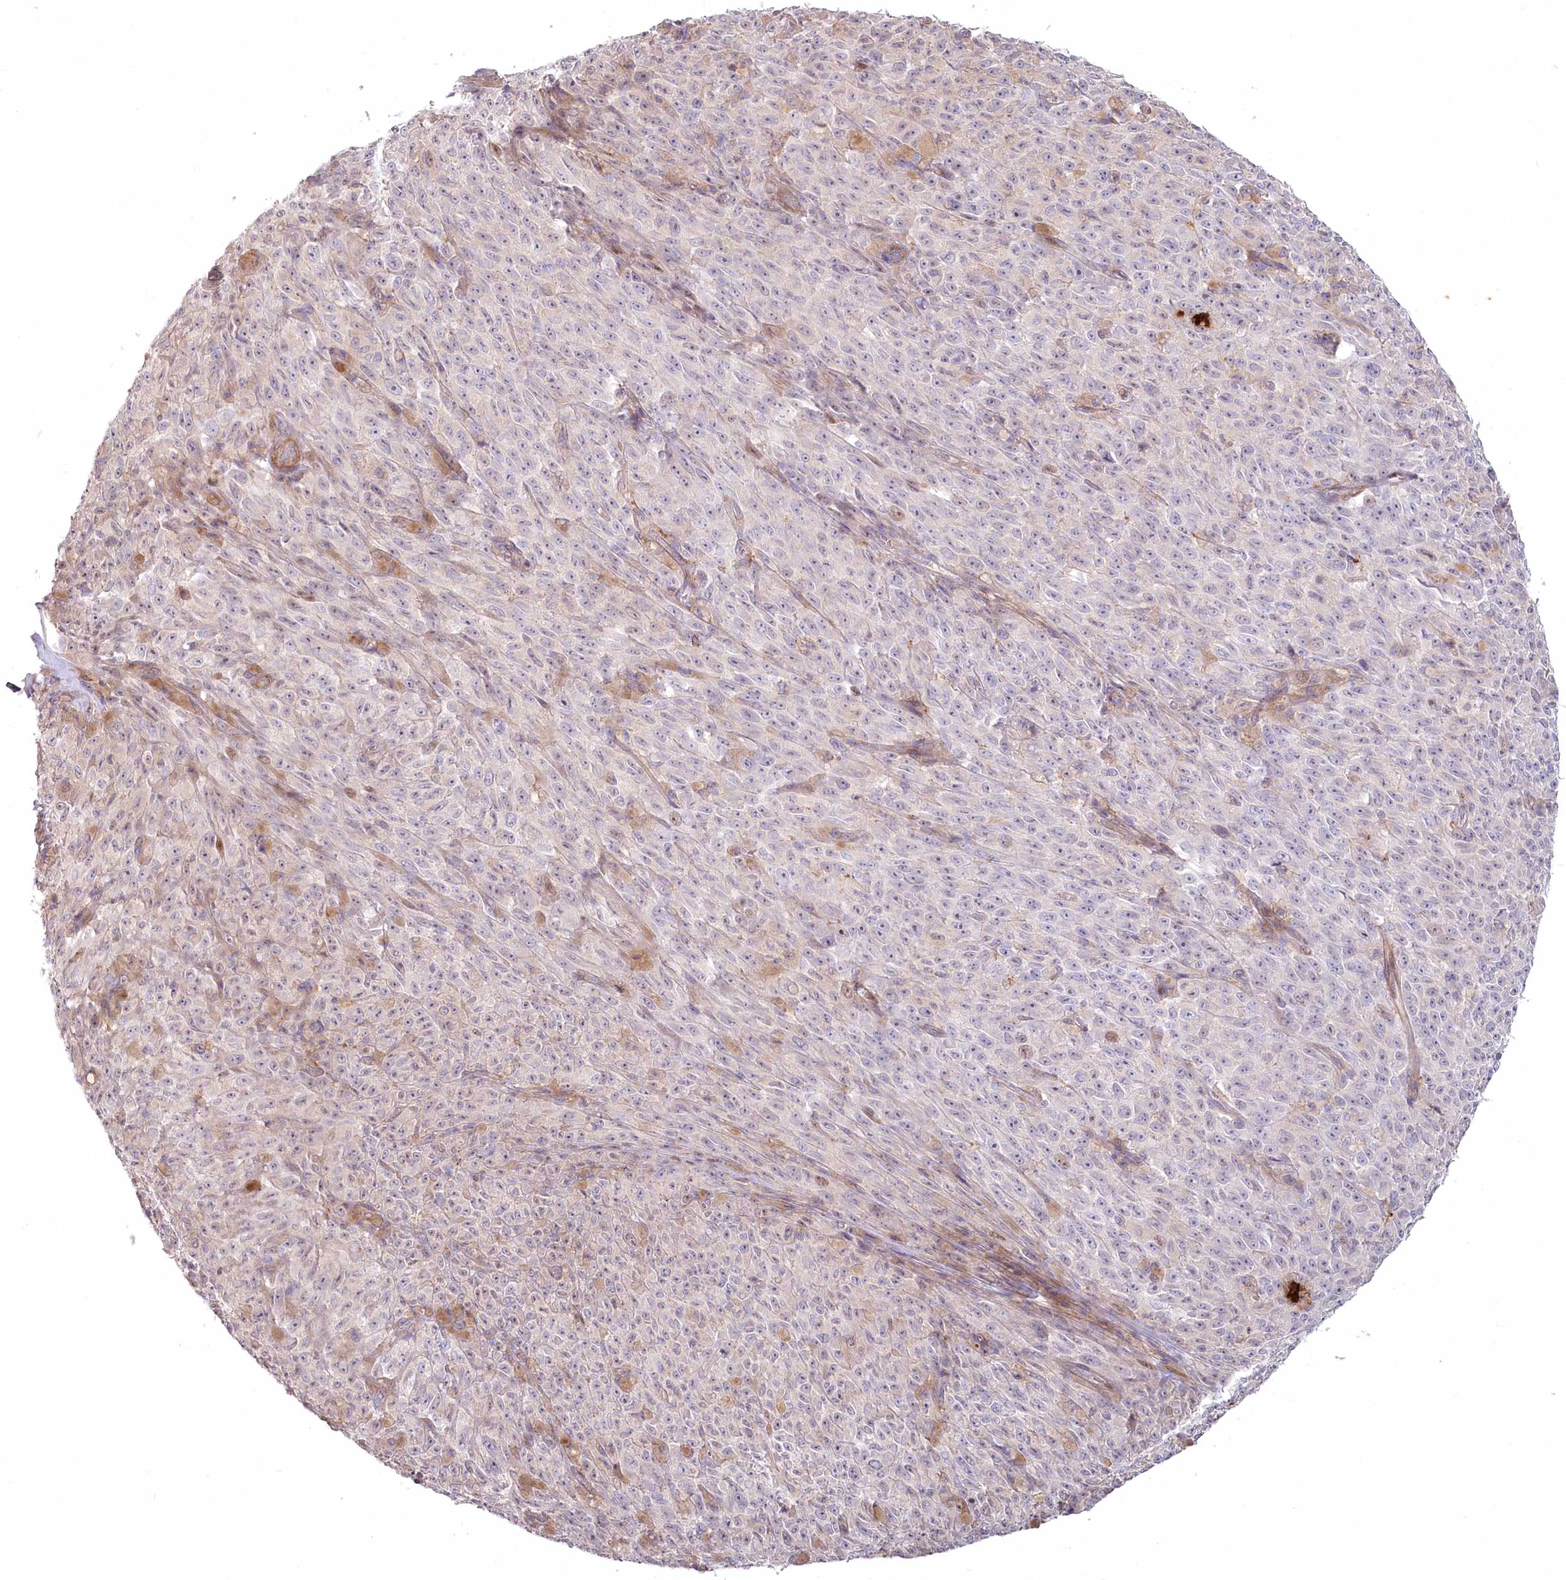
{"staining": {"intensity": "weak", "quantity": "<25%", "location": "cytoplasmic/membranous"}, "tissue": "melanoma", "cell_type": "Tumor cells", "image_type": "cancer", "snomed": [{"axis": "morphology", "description": "Malignant melanoma, NOS"}, {"axis": "topography", "description": "Skin"}], "caption": "Tumor cells show no significant protein expression in melanoma.", "gene": "MTG1", "patient": {"sex": "female", "age": 82}}